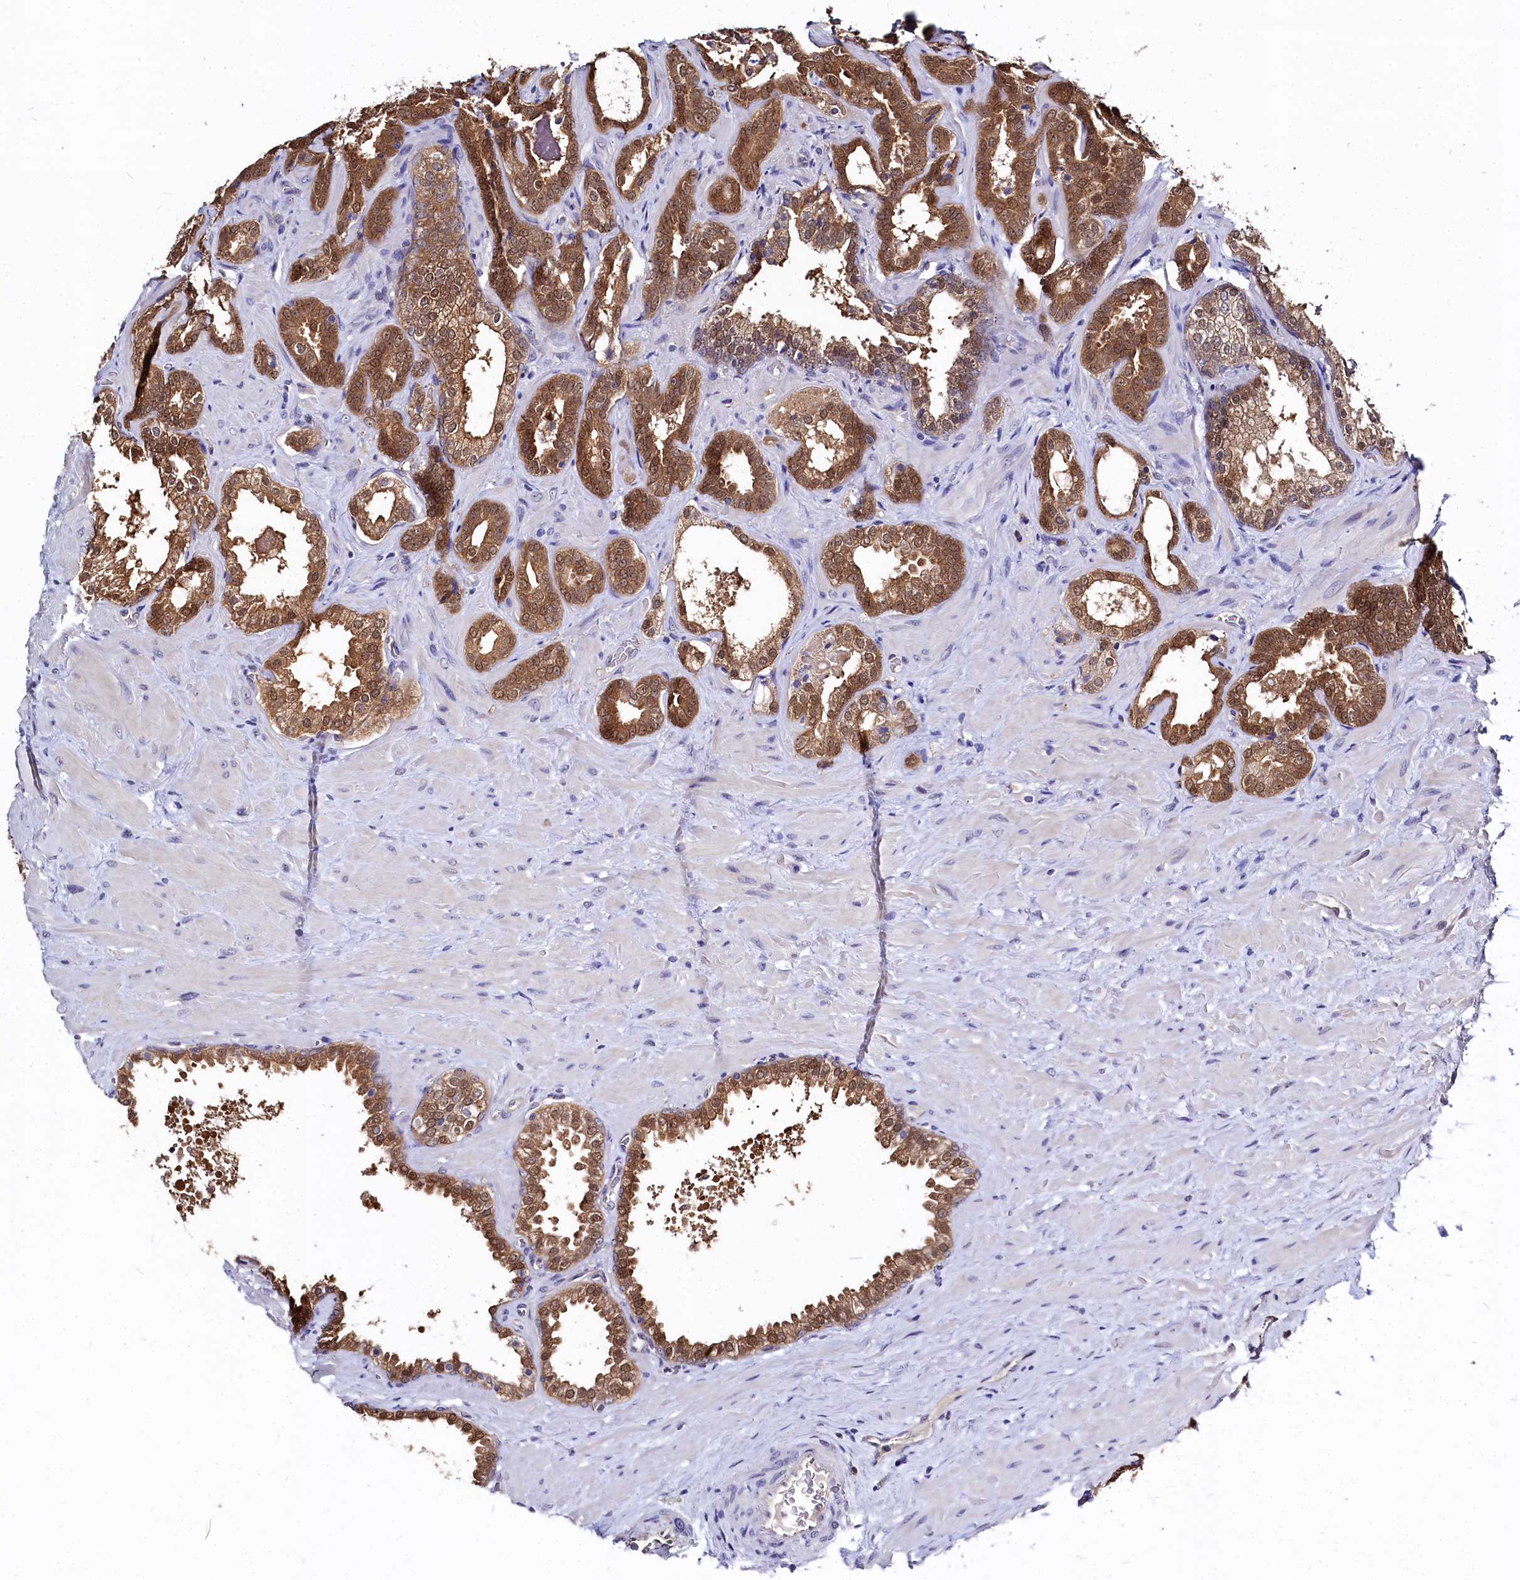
{"staining": {"intensity": "moderate", "quantity": ">75%", "location": "cytoplasmic/membranous,nuclear"}, "tissue": "prostate cancer", "cell_type": "Tumor cells", "image_type": "cancer", "snomed": [{"axis": "morphology", "description": "Adenocarcinoma, High grade"}, {"axis": "topography", "description": "Prostate"}], "caption": "Prostate high-grade adenocarcinoma was stained to show a protein in brown. There is medium levels of moderate cytoplasmic/membranous and nuclear staining in about >75% of tumor cells.", "gene": "C11orf54", "patient": {"sex": "male", "age": 64}}